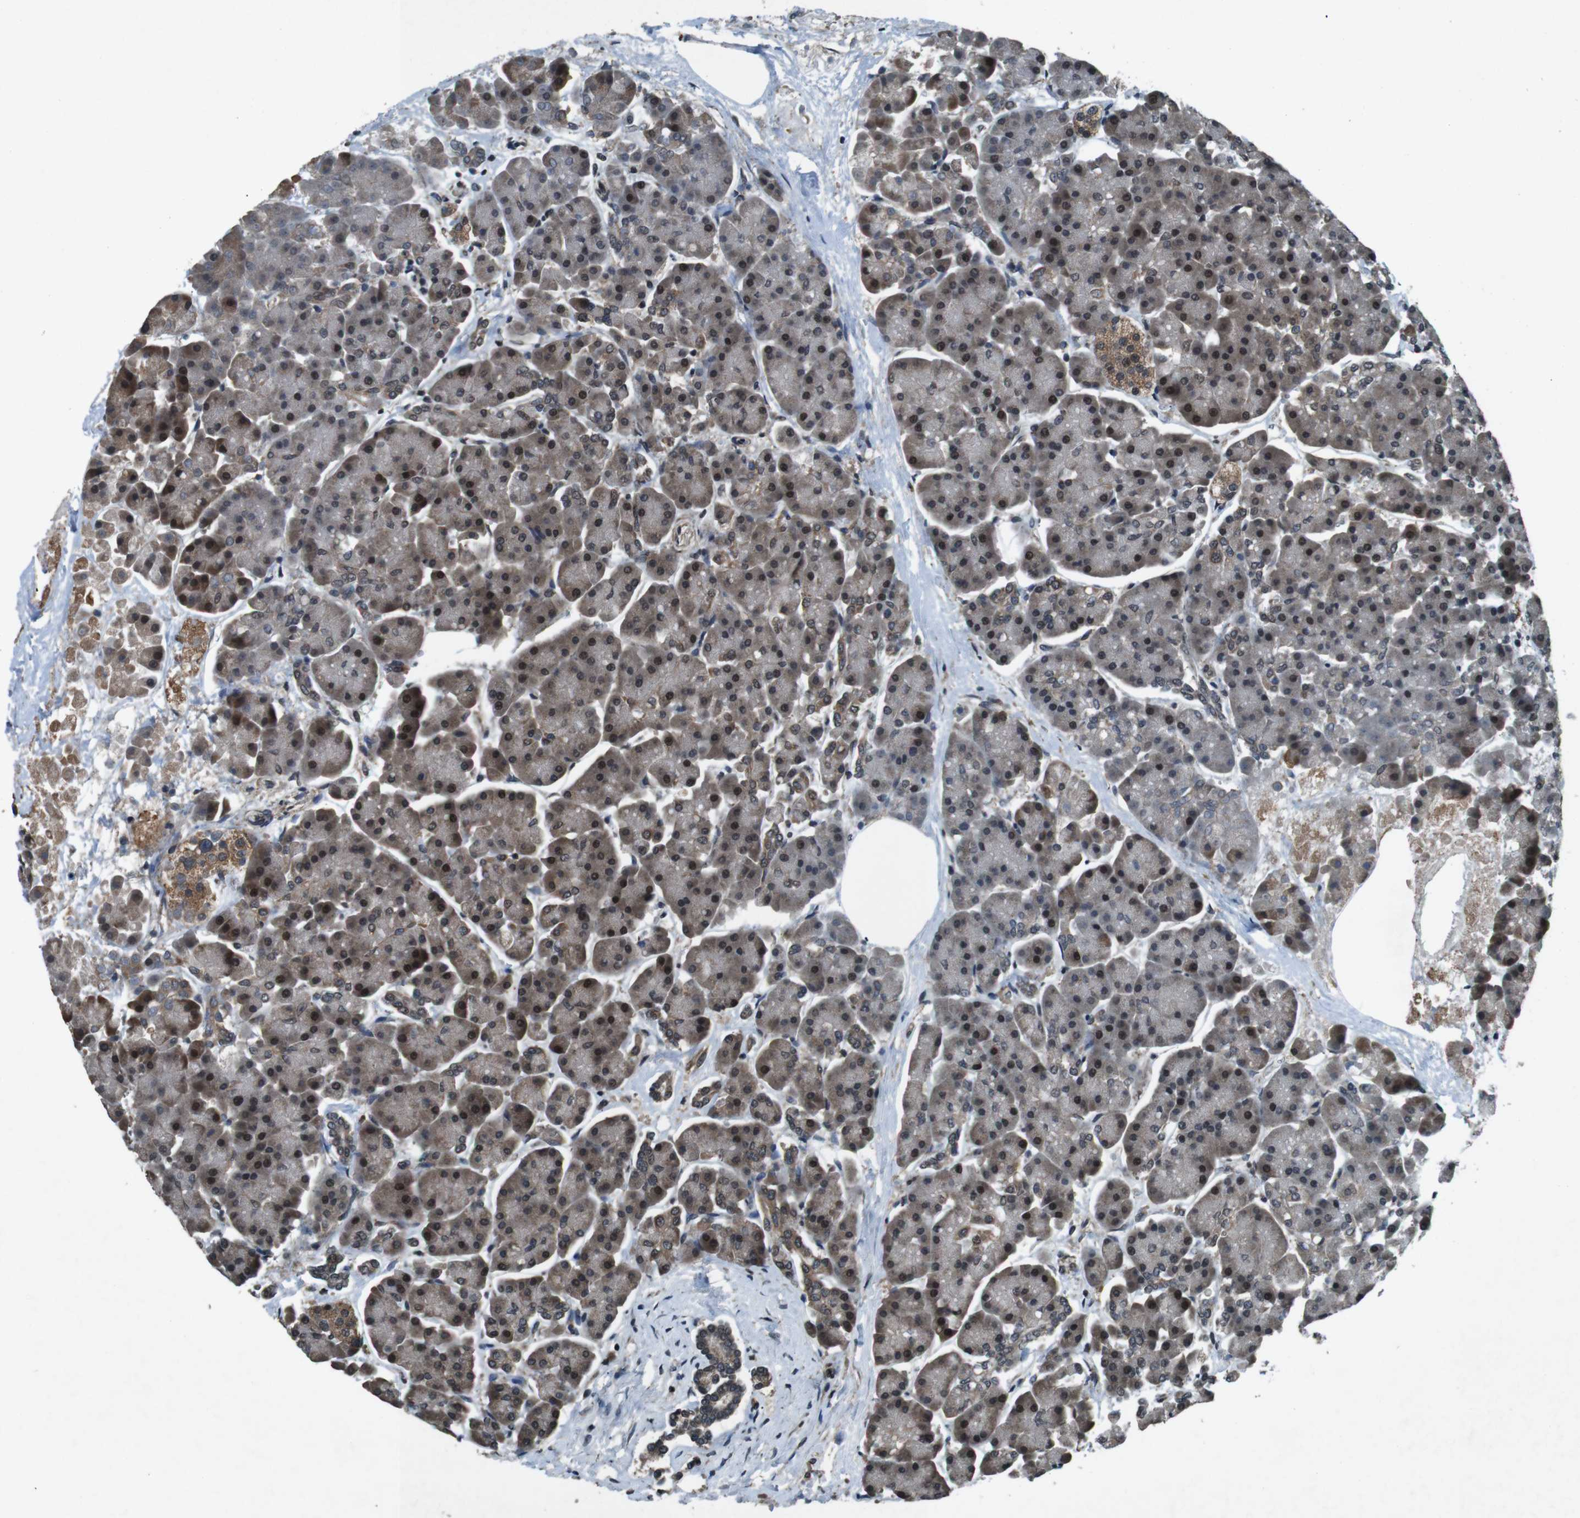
{"staining": {"intensity": "moderate", "quantity": ">75%", "location": "cytoplasmic/membranous,nuclear"}, "tissue": "pancreas", "cell_type": "Exocrine glandular cells", "image_type": "normal", "snomed": [{"axis": "morphology", "description": "Normal tissue, NOS"}, {"axis": "topography", "description": "Pancreas"}], "caption": "An image of pancreas stained for a protein demonstrates moderate cytoplasmic/membranous,nuclear brown staining in exocrine glandular cells. (Brightfield microscopy of DAB IHC at high magnification).", "gene": "SOCS1", "patient": {"sex": "female", "age": 70}}